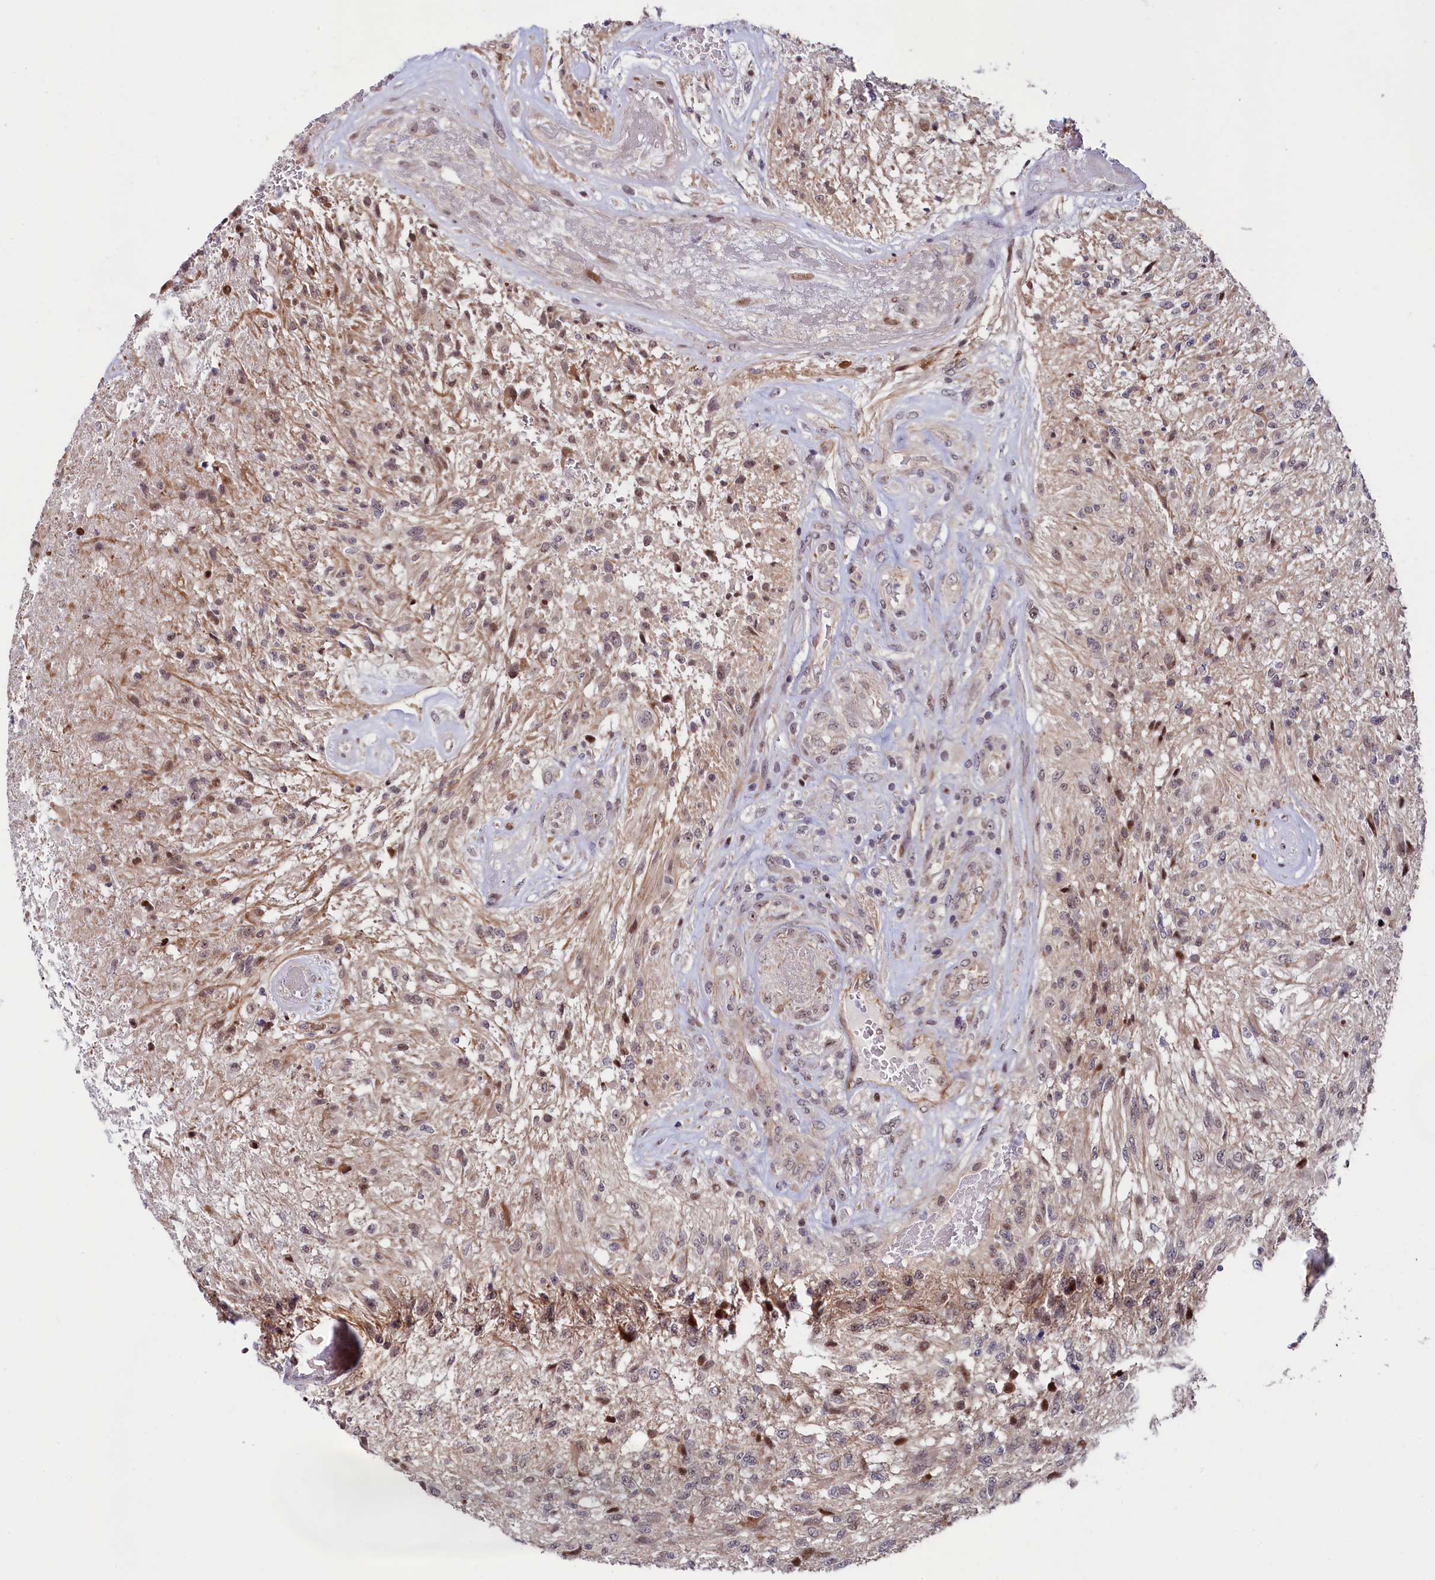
{"staining": {"intensity": "weak", "quantity": "<25%", "location": "nuclear"}, "tissue": "glioma", "cell_type": "Tumor cells", "image_type": "cancer", "snomed": [{"axis": "morphology", "description": "Glioma, malignant, High grade"}, {"axis": "topography", "description": "Brain"}], "caption": "Glioma was stained to show a protein in brown. There is no significant staining in tumor cells. (Immunohistochemistry (ihc), brightfield microscopy, high magnification).", "gene": "LEO1", "patient": {"sex": "male", "age": 56}}